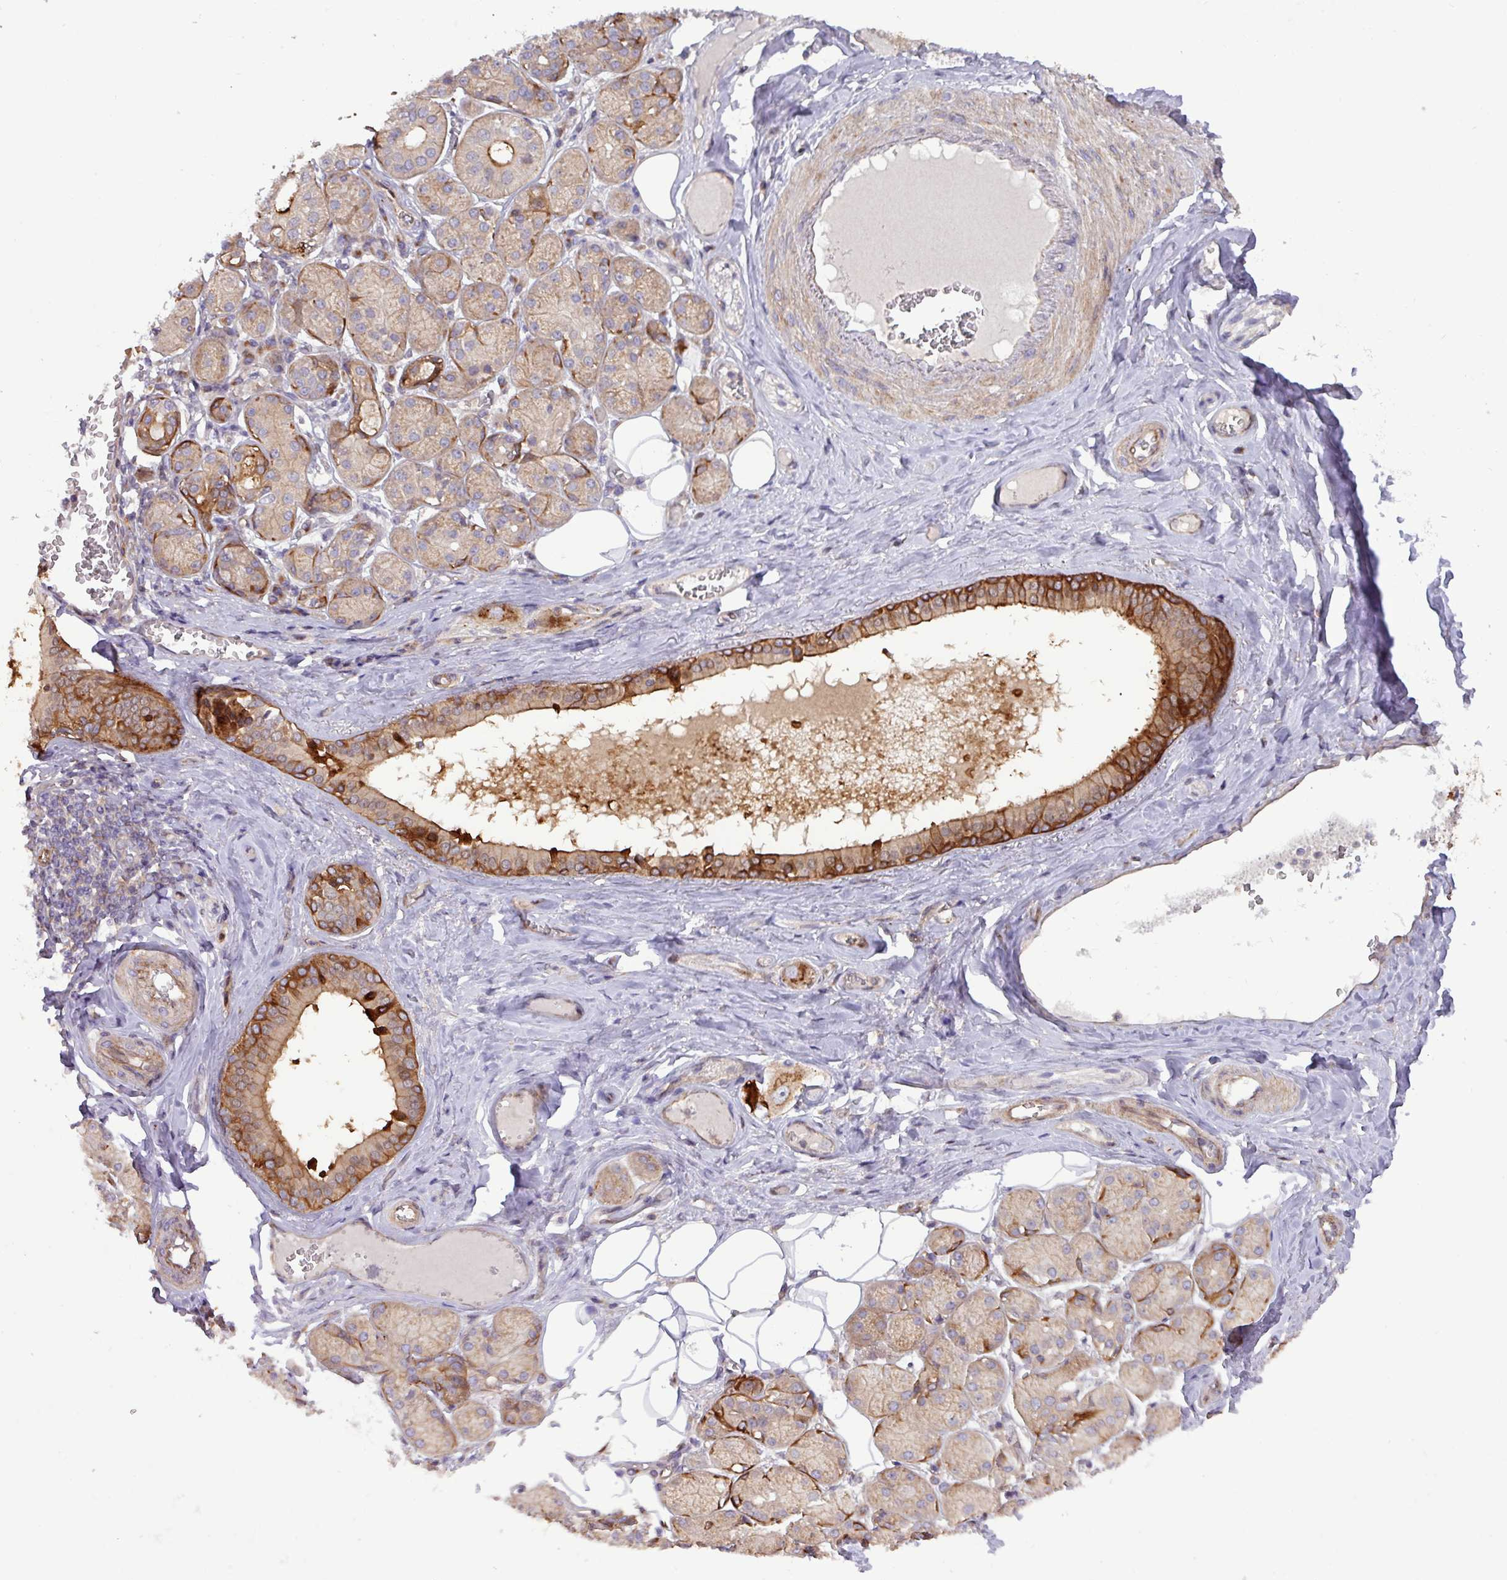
{"staining": {"intensity": "strong", "quantity": "25%-75%", "location": "cytoplasmic/membranous"}, "tissue": "salivary gland", "cell_type": "Glandular cells", "image_type": "normal", "snomed": [{"axis": "morphology", "description": "Squamous cell carcinoma, NOS"}, {"axis": "topography", "description": "Skin"}, {"axis": "topography", "description": "Head-Neck"}], "caption": "This histopathology image shows immunohistochemistry staining of normal salivary gland, with high strong cytoplasmic/membranous positivity in approximately 25%-75% of glandular cells.", "gene": "CNTRL", "patient": {"sex": "male", "age": 80}}